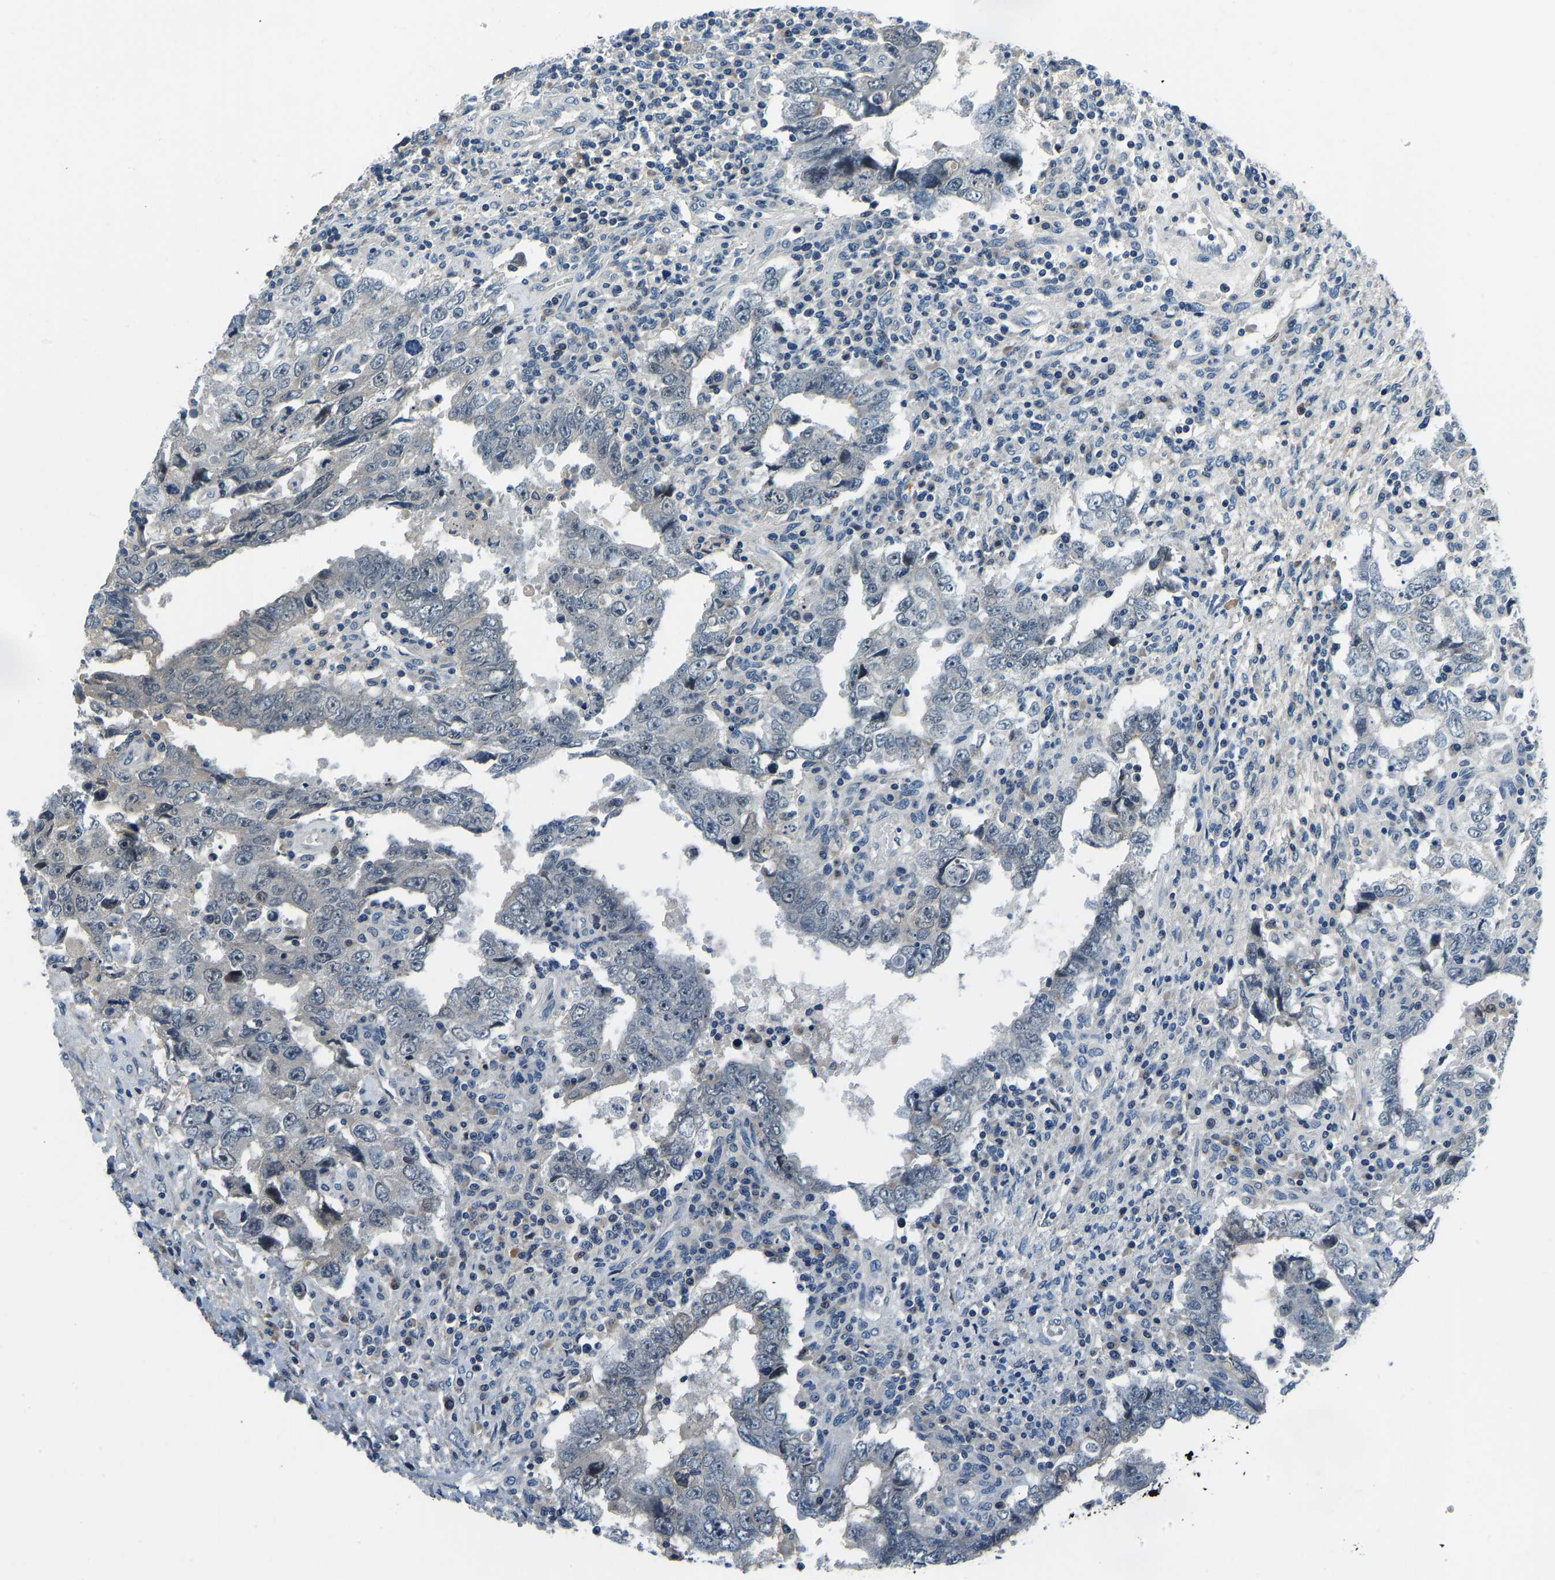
{"staining": {"intensity": "negative", "quantity": "none", "location": "none"}, "tissue": "testis cancer", "cell_type": "Tumor cells", "image_type": "cancer", "snomed": [{"axis": "morphology", "description": "Carcinoma, Embryonal, NOS"}, {"axis": "topography", "description": "Testis"}], "caption": "Tumor cells are negative for protein expression in human embryonal carcinoma (testis).", "gene": "RLIM", "patient": {"sex": "male", "age": 26}}